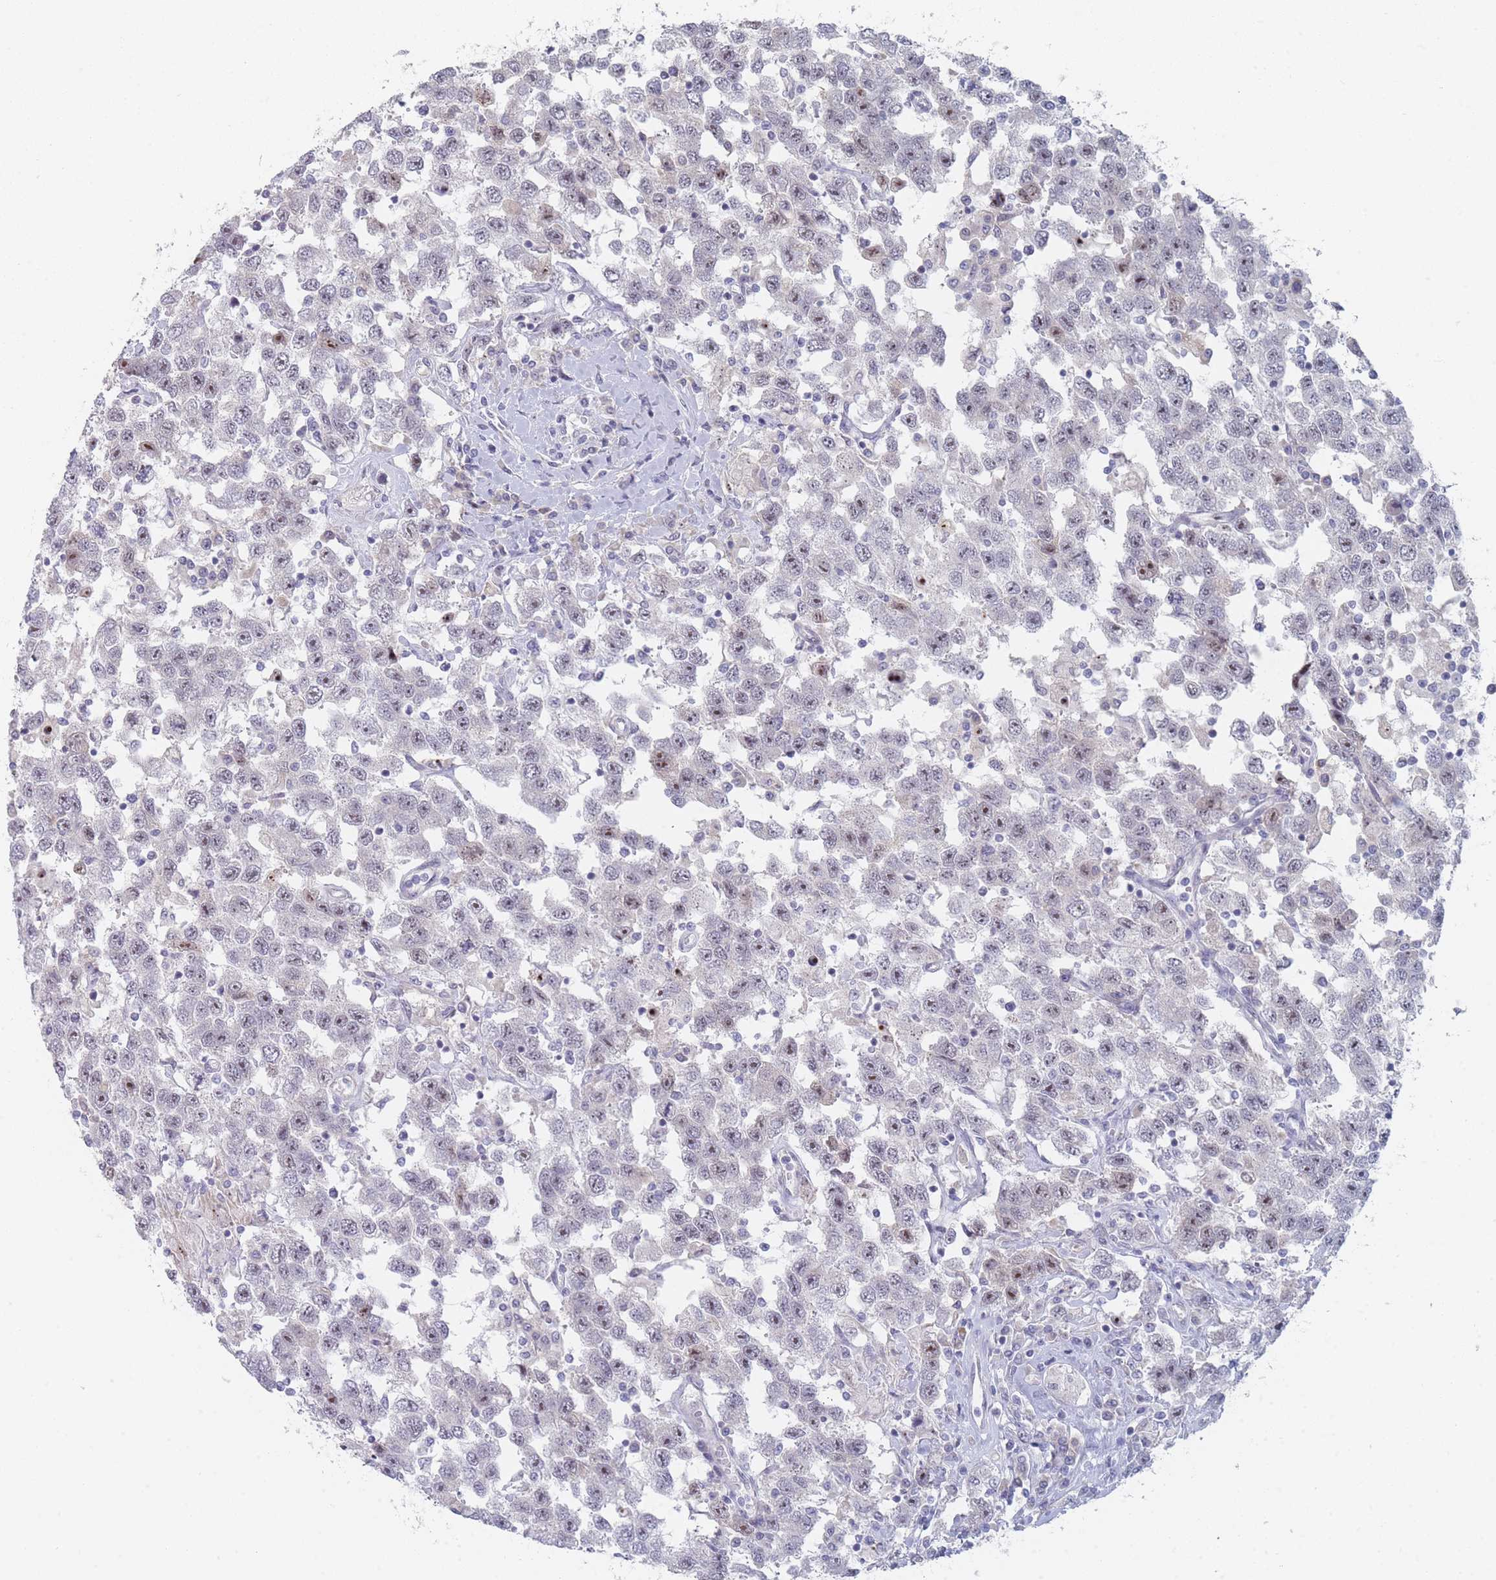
{"staining": {"intensity": "moderate", "quantity": "<25%", "location": "nuclear"}, "tissue": "testis cancer", "cell_type": "Tumor cells", "image_type": "cancer", "snomed": [{"axis": "morphology", "description": "Seminoma, NOS"}, {"axis": "topography", "description": "Testis"}], "caption": "A brown stain labels moderate nuclear expression of a protein in testis seminoma tumor cells.", "gene": "RNF8", "patient": {"sex": "male", "age": 41}}